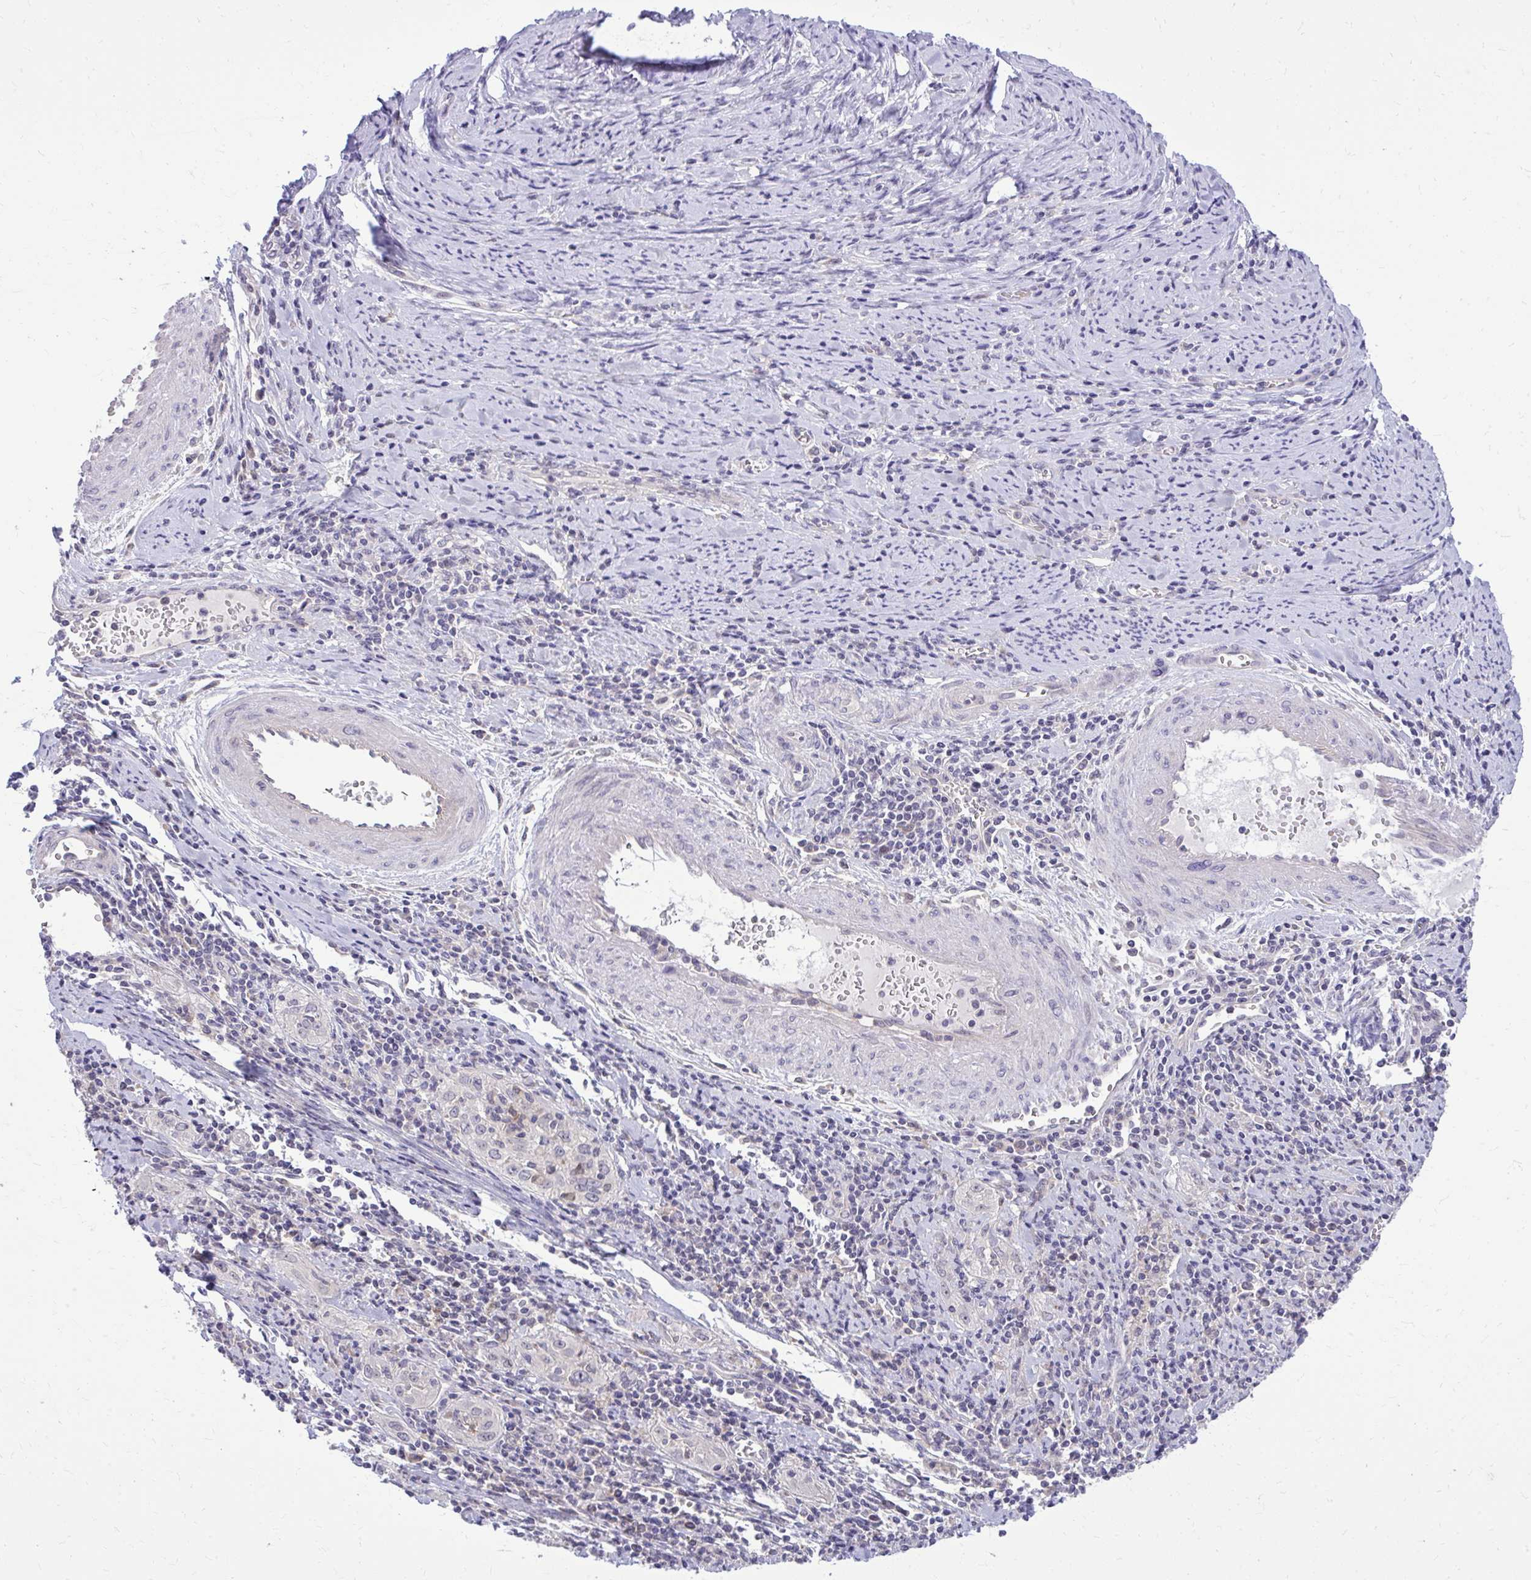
{"staining": {"intensity": "negative", "quantity": "none", "location": "none"}, "tissue": "cervical cancer", "cell_type": "Tumor cells", "image_type": "cancer", "snomed": [{"axis": "morphology", "description": "Squamous cell carcinoma, NOS"}, {"axis": "topography", "description": "Cervix"}], "caption": "Tumor cells show no significant staining in cervical squamous cell carcinoma.", "gene": "DPY19L1", "patient": {"sex": "female", "age": 57}}